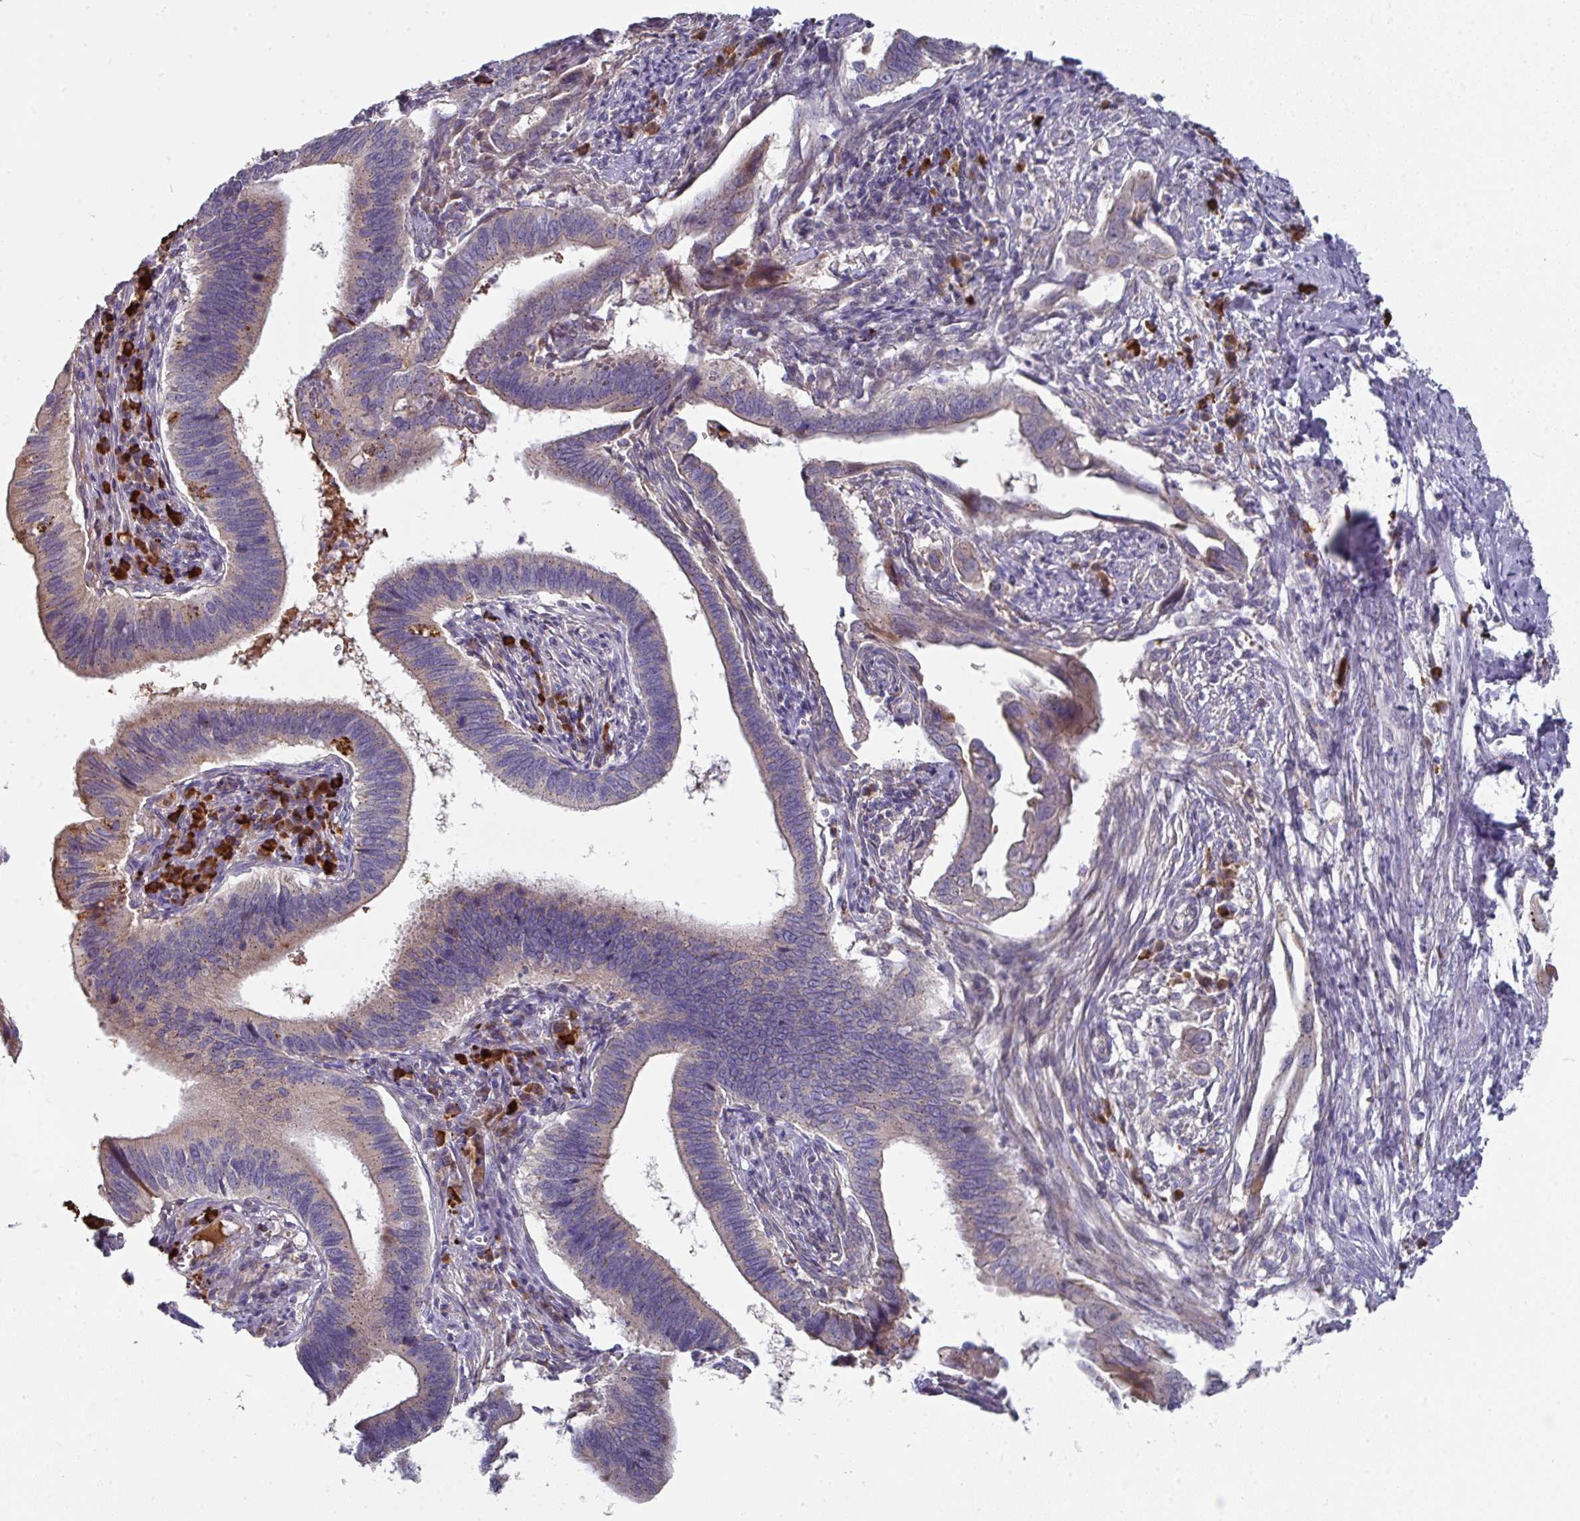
{"staining": {"intensity": "weak", "quantity": "25%-75%", "location": "cytoplasmic/membranous"}, "tissue": "cervical cancer", "cell_type": "Tumor cells", "image_type": "cancer", "snomed": [{"axis": "morphology", "description": "Adenocarcinoma, NOS"}, {"axis": "topography", "description": "Cervix"}], "caption": "Immunohistochemical staining of cervical cancer exhibits low levels of weak cytoplasmic/membranous staining in approximately 25%-75% of tumor cells.", "gene": "IL4R", "patient": {"sex": "female", "age": 42}}